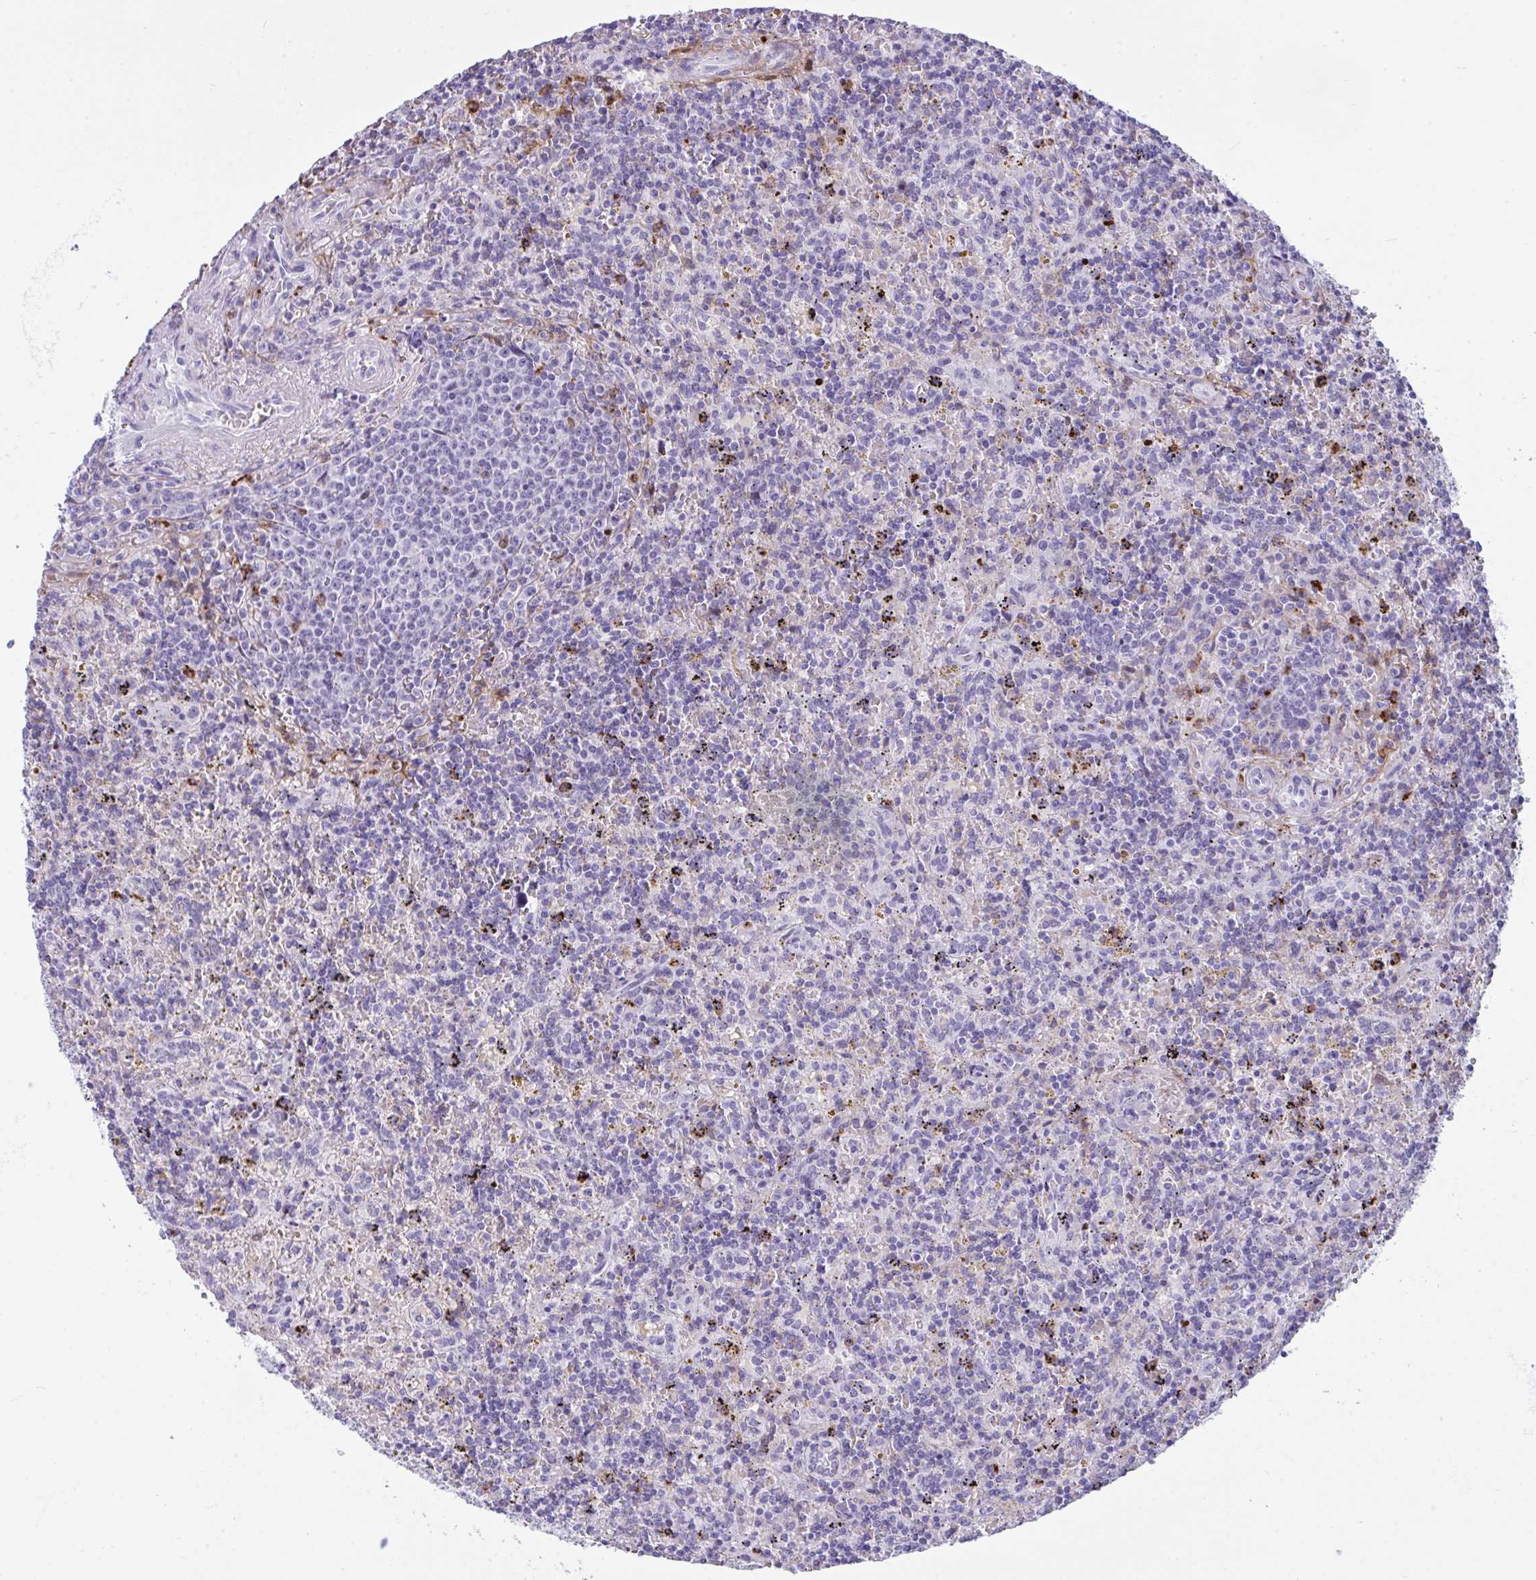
{"staining": {"intensity": "negative", "quantity": "none", "location": "none"}, "tissue": "lymphoma", "cell_type": "Tumor cells", "image_type": "cancer", "snomed": [{"axis": "morphology", "description": "Malignant lymphoma, non-Hodgkin's type, Low grade"}, {"axis": "topography", "description": "Spleen"}], "caption": "This is an immunohistochemistry histopathology image of lymphoma. There is no expression in tumor cells.", "gene": "ARHGAP42", "patient": {"sex": "male", "age": 67}}